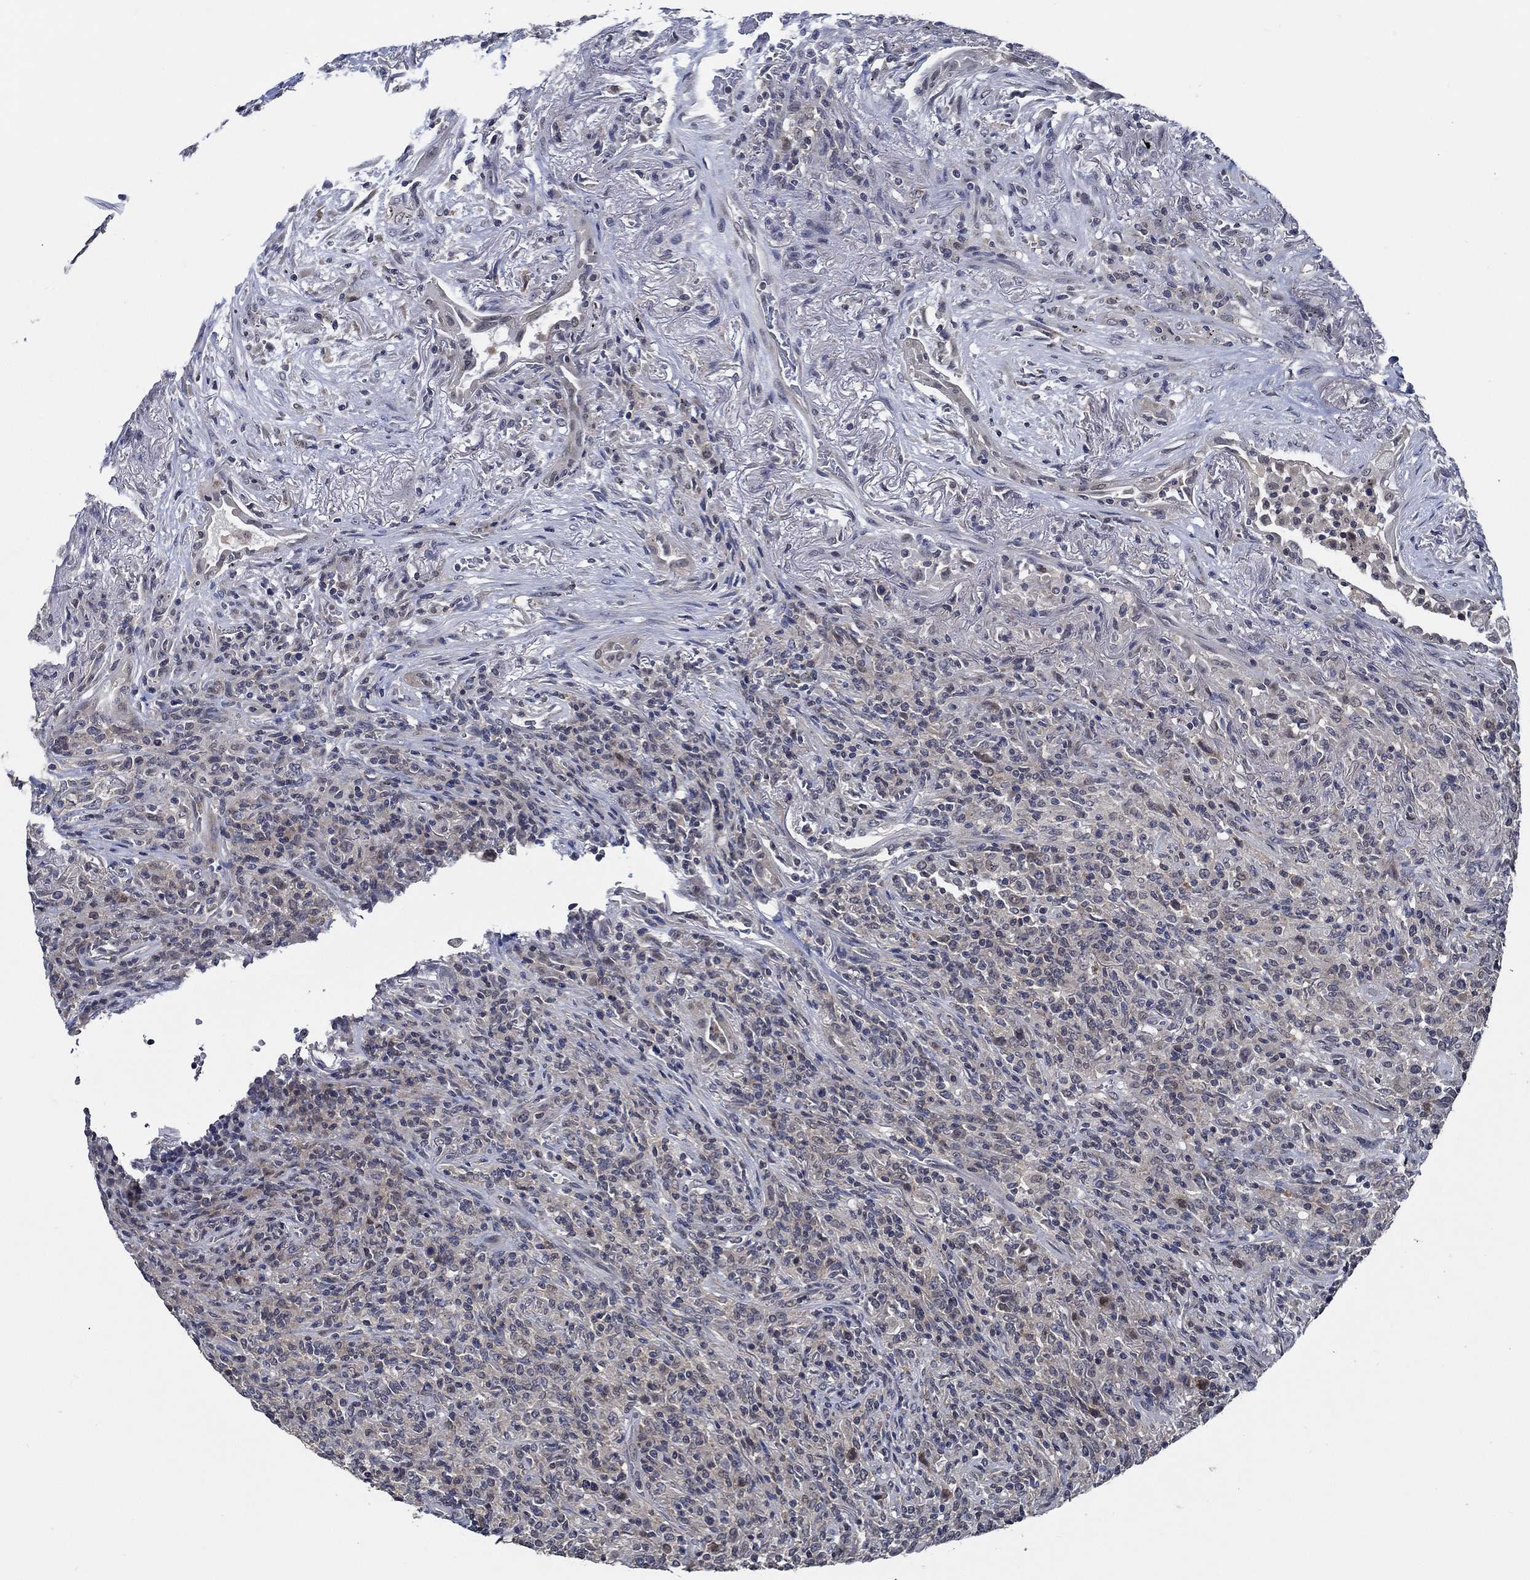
{"staining": {"intensity": "weak", "quantity": "<25%", "location": "cytoplasmic/membranous"}, "tissue": "lymphoma", "cell_type": "Tumor cells", "image_type": "cancer", "snomed": [{"axis": "morphology", "description": "Malignant lymphoma, non-Hodgkin's type, High grade"}, {"axis": "topography", "description": "Lung"}], "caption": "Image shows no protein expression in tumor cells of high-grade malignant lymphoma, non-Hodgkin's type tissue. (DAB immunohistochemistry visualized using brightfield microscopy, high magnification).", "gene": "DACT1", "patient": {"sex": "male", "age": 79}}